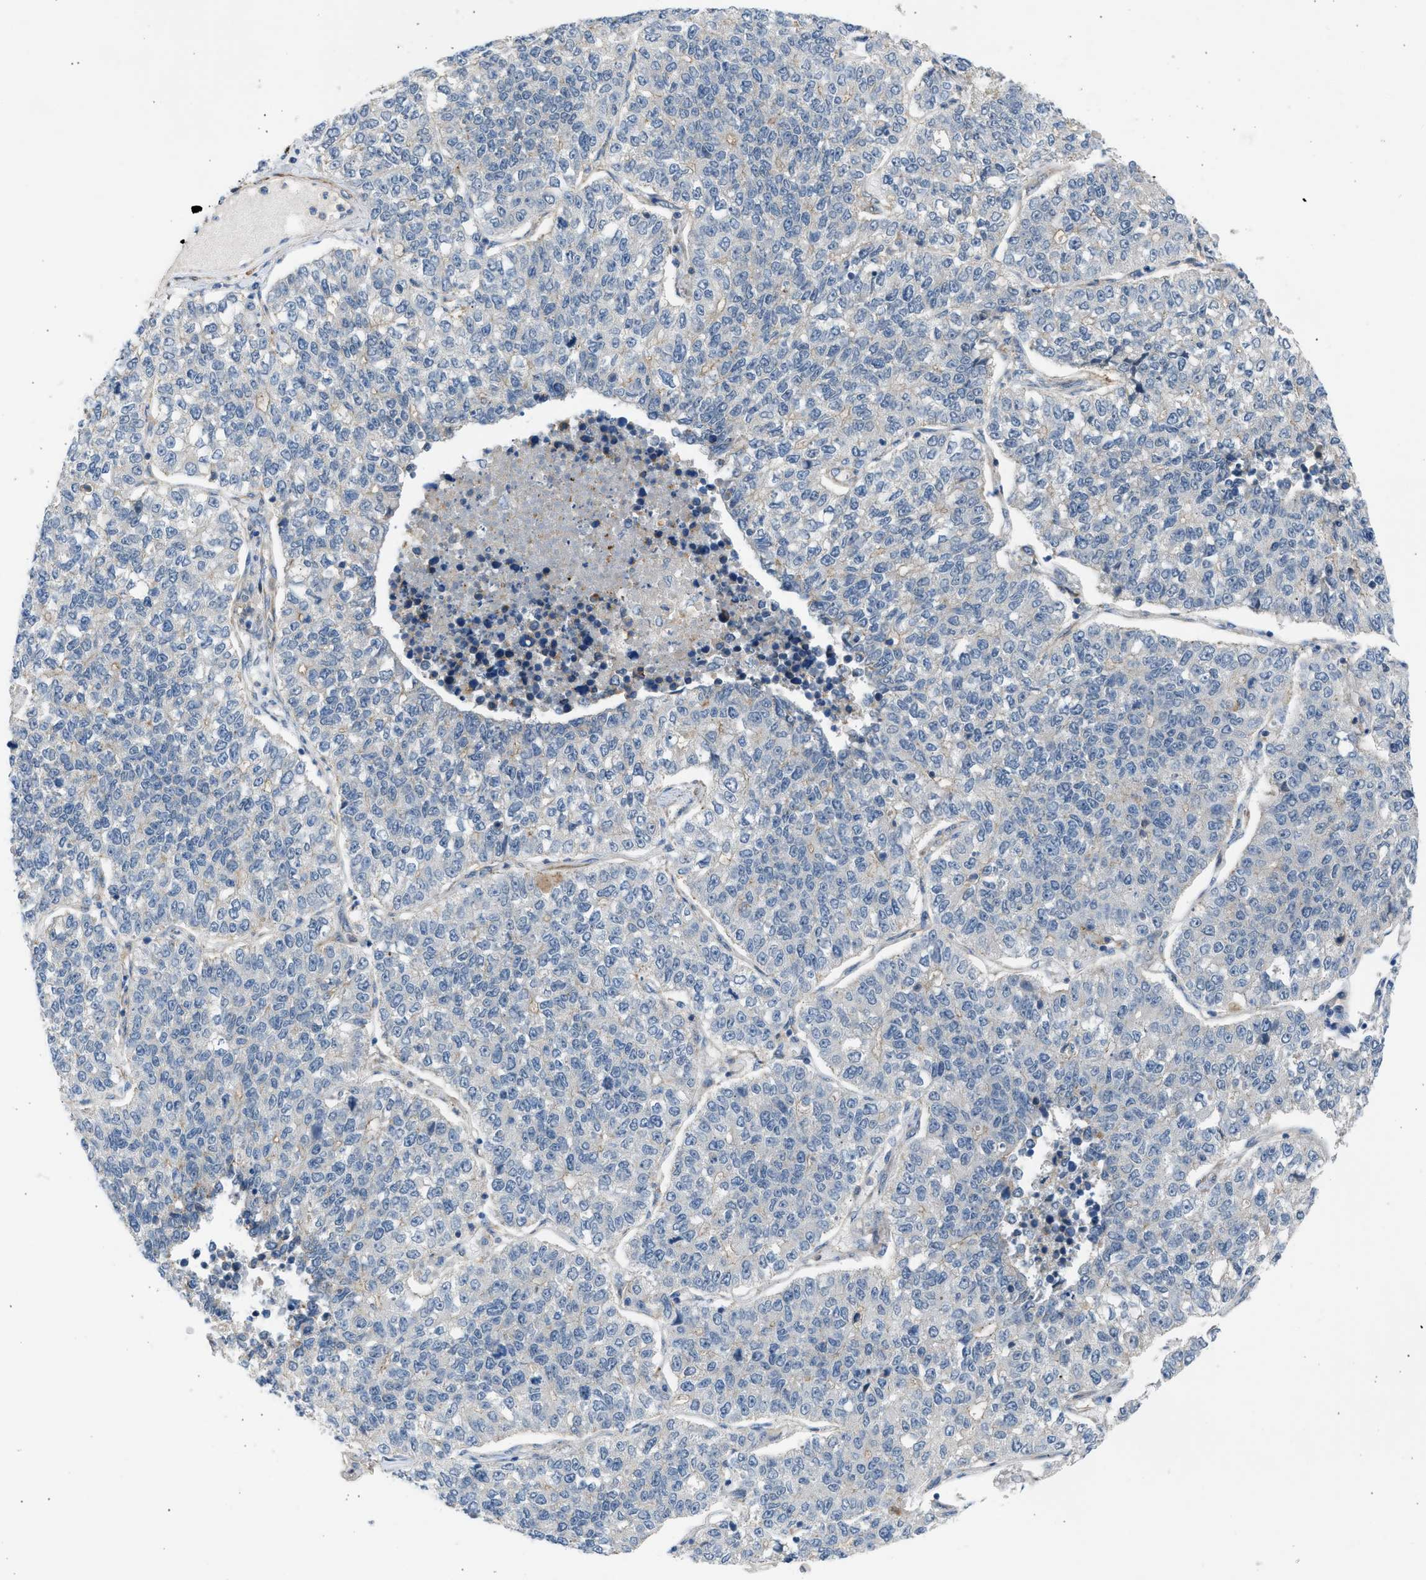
{"staining": {"intensity": "negative", "quantity": "none", "location": "none"}, "tissue": "lung cancer", "cell_type": "Tumor cells", "image_type": "cancer", "snomed": [{"axis": "morphology", "description": "Adenocarcinoma, NOS"}, {"axis": "topography", "description": "Lung"}], "caption": "There is no significant staining in tumor cells of lung cancer (adenocarcinoma).", "gene": "PCNX3", "patient": {"sex": "male", "age": 49}}